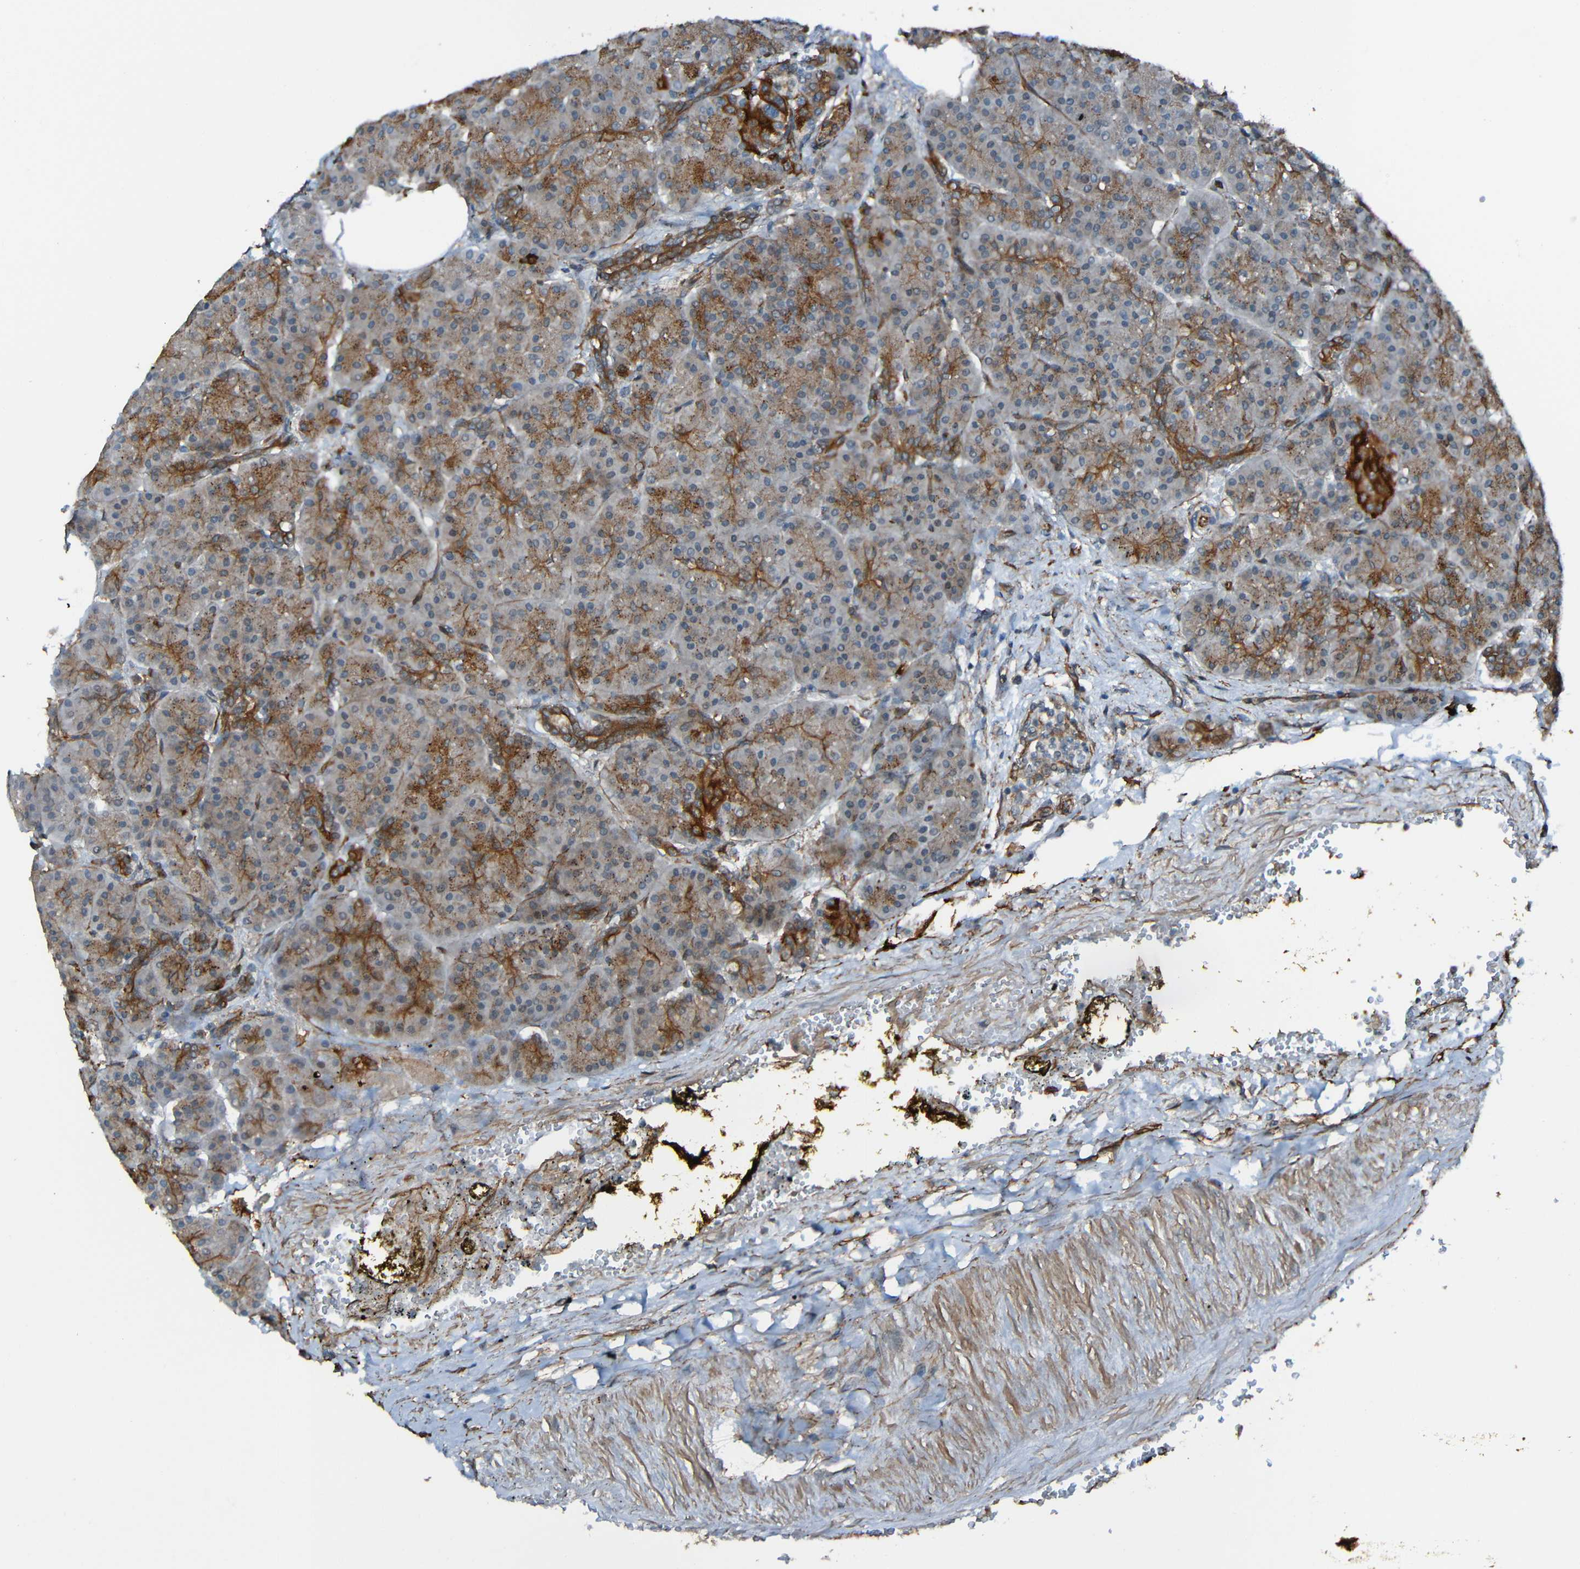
{"staining": {"intensity": "moderate", "quantity": "25%-75%", "location": "cytoplasmic/membranous"}, "tissue": "pancreas", "cell_type": "Exocrine glandular cells", "image_type": "normal", "snomed": [{"axis": "morphology", "description": "Normal tissue, NOS"}, {"axis": "topography", "description": "Pancreas"}], "caption": "The photomicrograph reveals a brown stain indicating the presence of a protein in the cytoplasmic/membranous of exocrine glandular cells in pancreas. The protein of interest is shown in brown color, while the nuclei are stained blue.", "gene": "LGR5", "patient": {"sex": "female", "age": 70}}